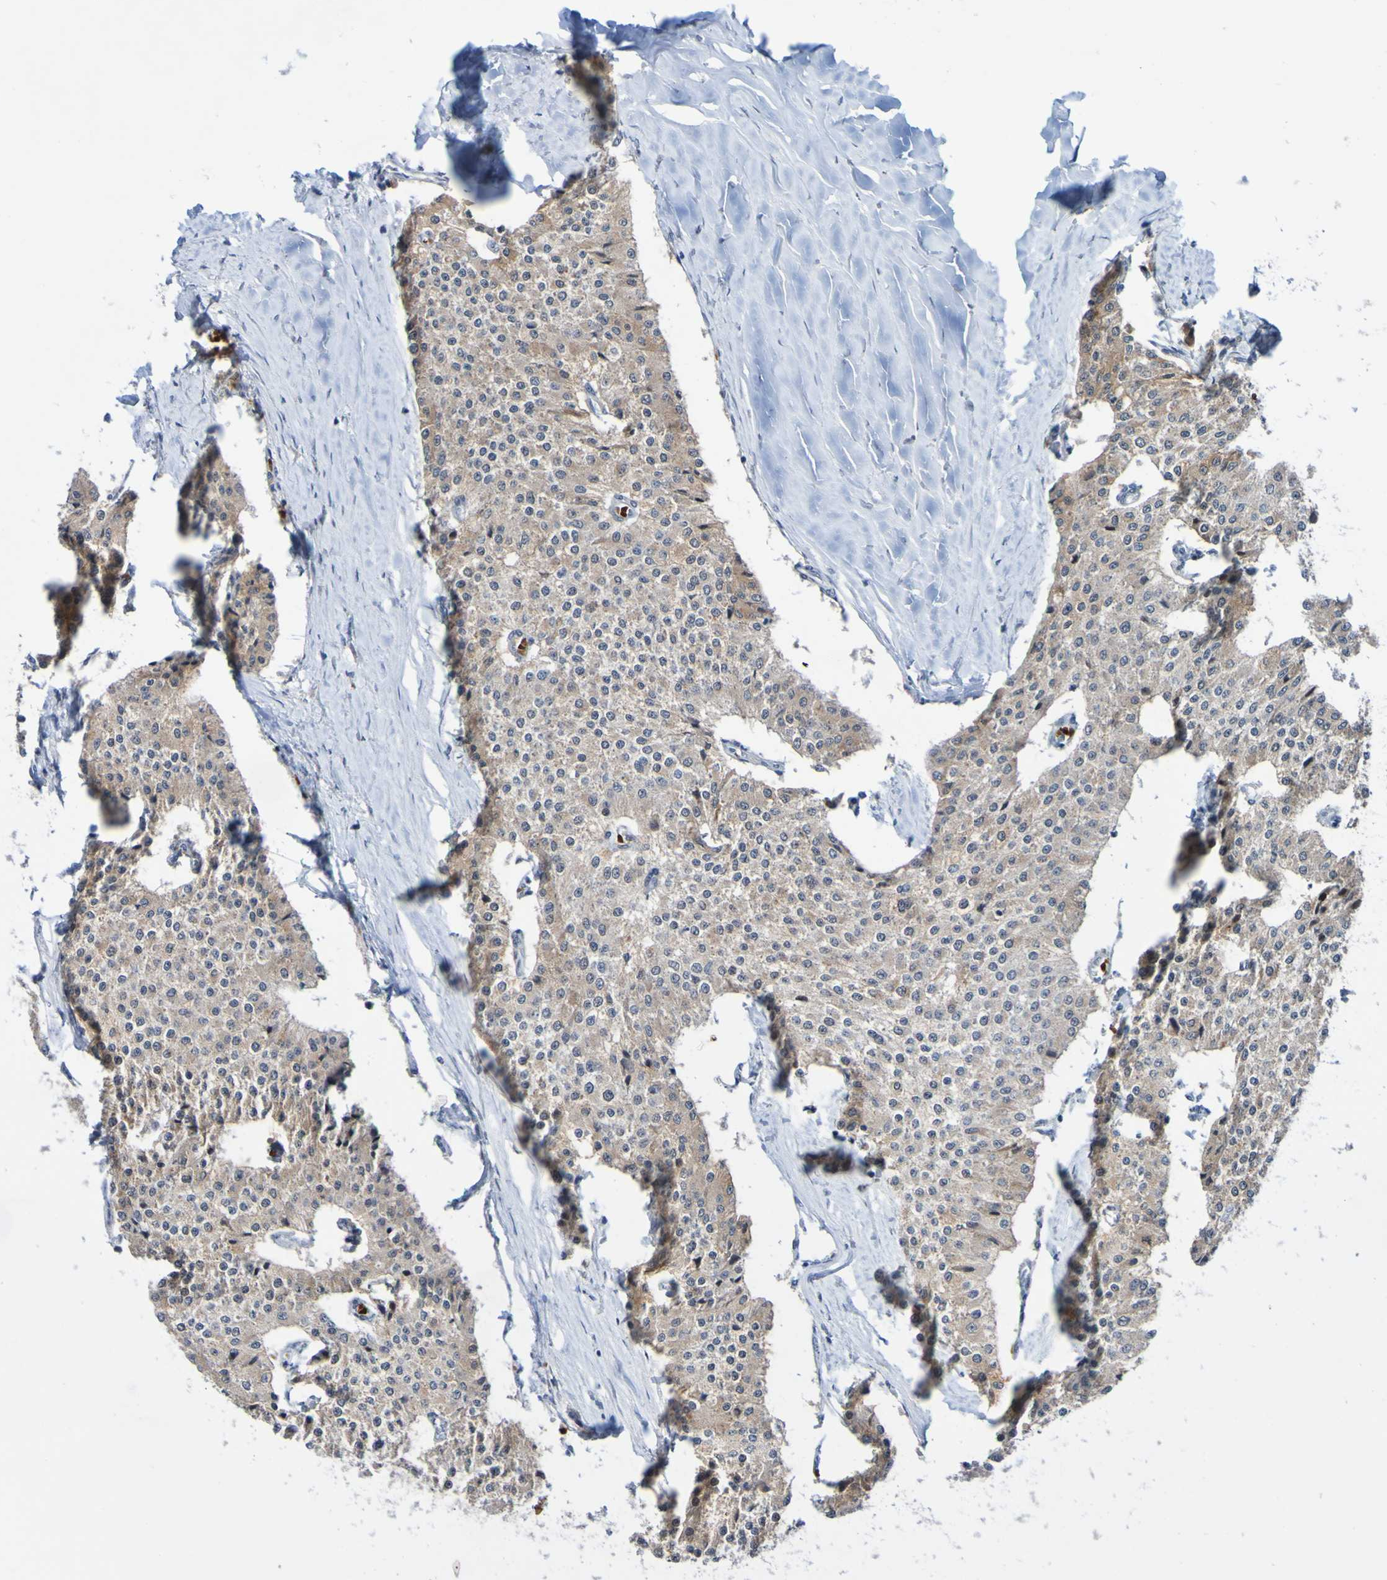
{"staining": {"intensity": "weak", "quantity": ">75%", "location": "cytoplasmic/membranous"}, "tissue": "carcinoid", "cell_type": "Tumor cells", "image_type": "cancer", "snomed": [{"axis": "morphology", "description": "Carcinoid, malignant, NOS"}, {"axis": "topography", "description": "Colon"}], "caption": "Immunohistochemistry of carcinoid exhibits low levels of weak cytoplasmic/membranous positivity in approximately >75% of tumor cells. (Brightfield microscopy of DAB IHC at high magnification).", "gene": "PCGF1", "patient": {"sex": "female", "age": 52}}